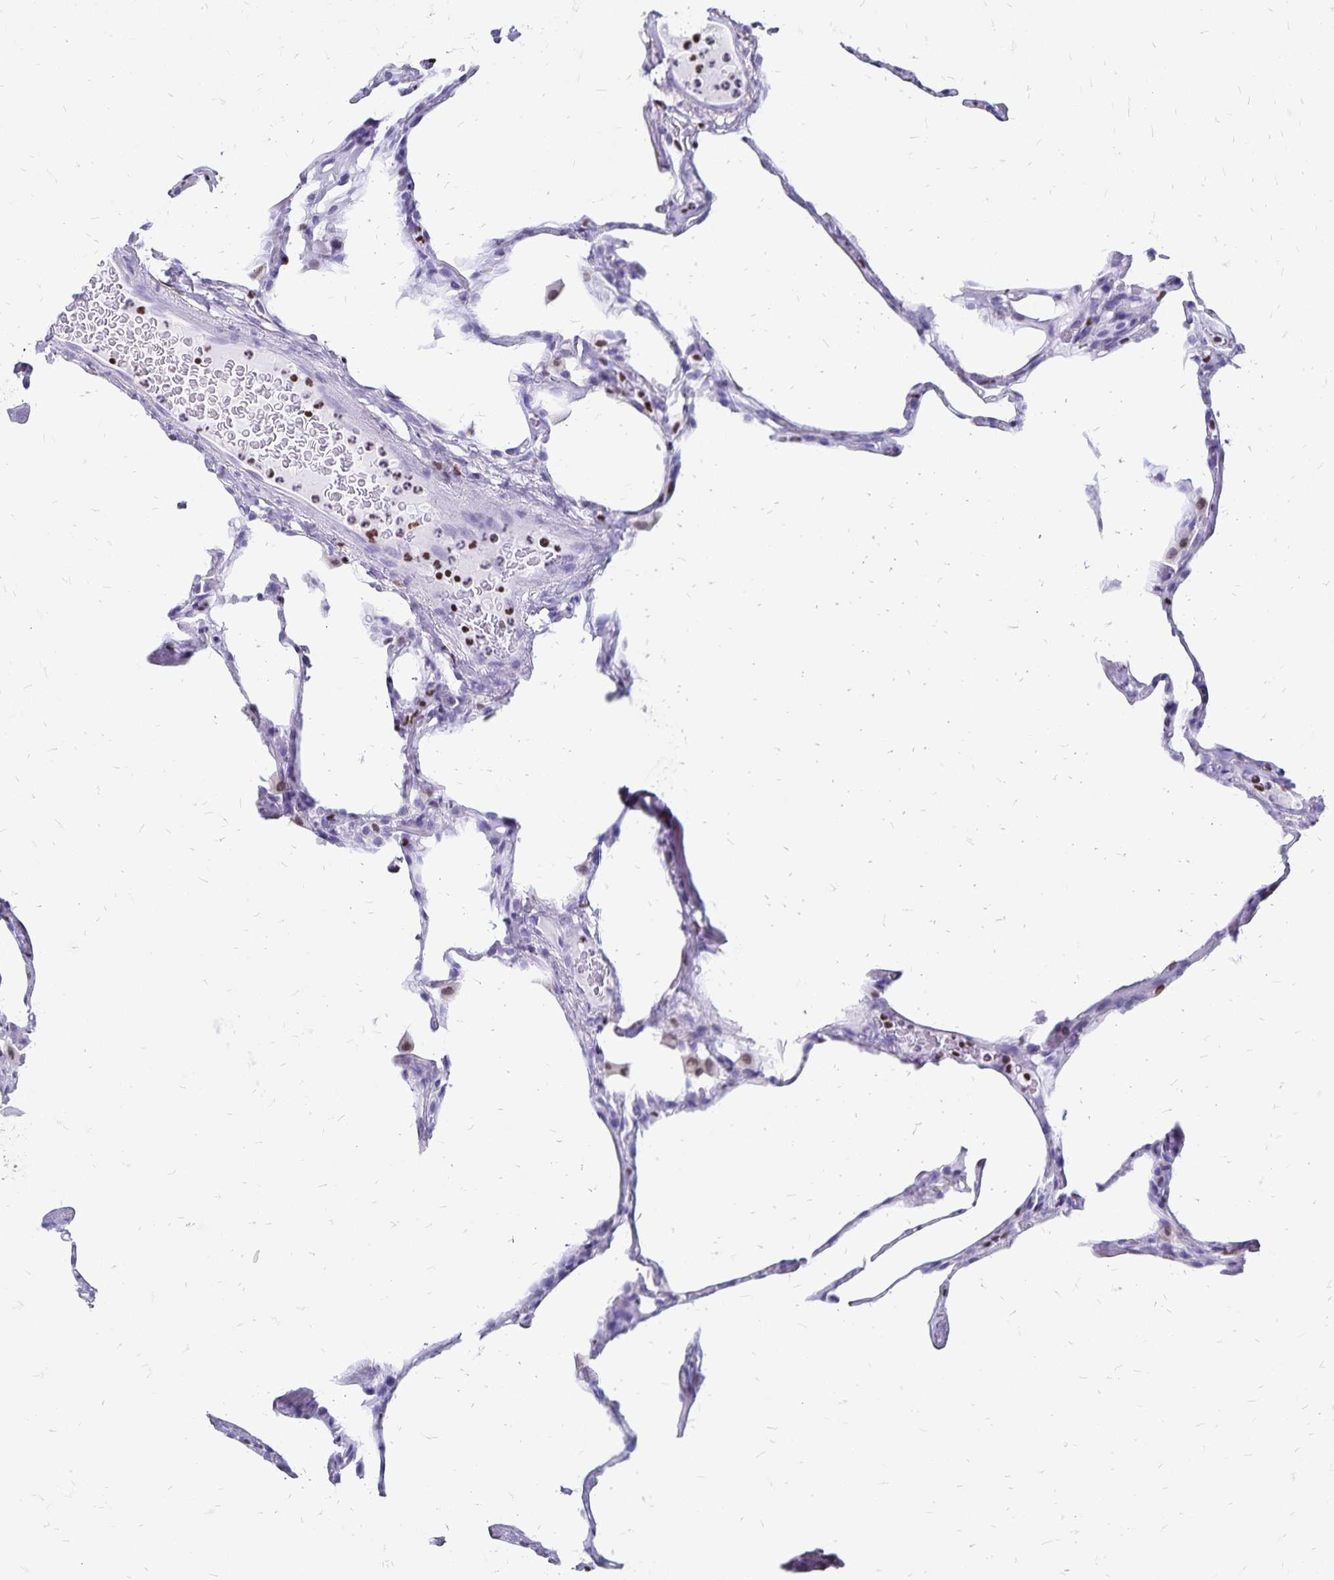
{"staining": {"intensity": "negative", "quantity": "none", "location": "none"}, "tissue": "lung", "cell_type": "Alveolar cells", "image_type": "normal", "snomed": [{"axis": "morphology", "description": "Normal tissue, NOS"}, {"axis": "topography", "description": "Lung"}], "caption": "Lung stained for a protein using immunohistochemistry demonstrates no positivity alveolar cells.", "gene": "IKZF1", "patient": {"sex": "male", "age": 65}}